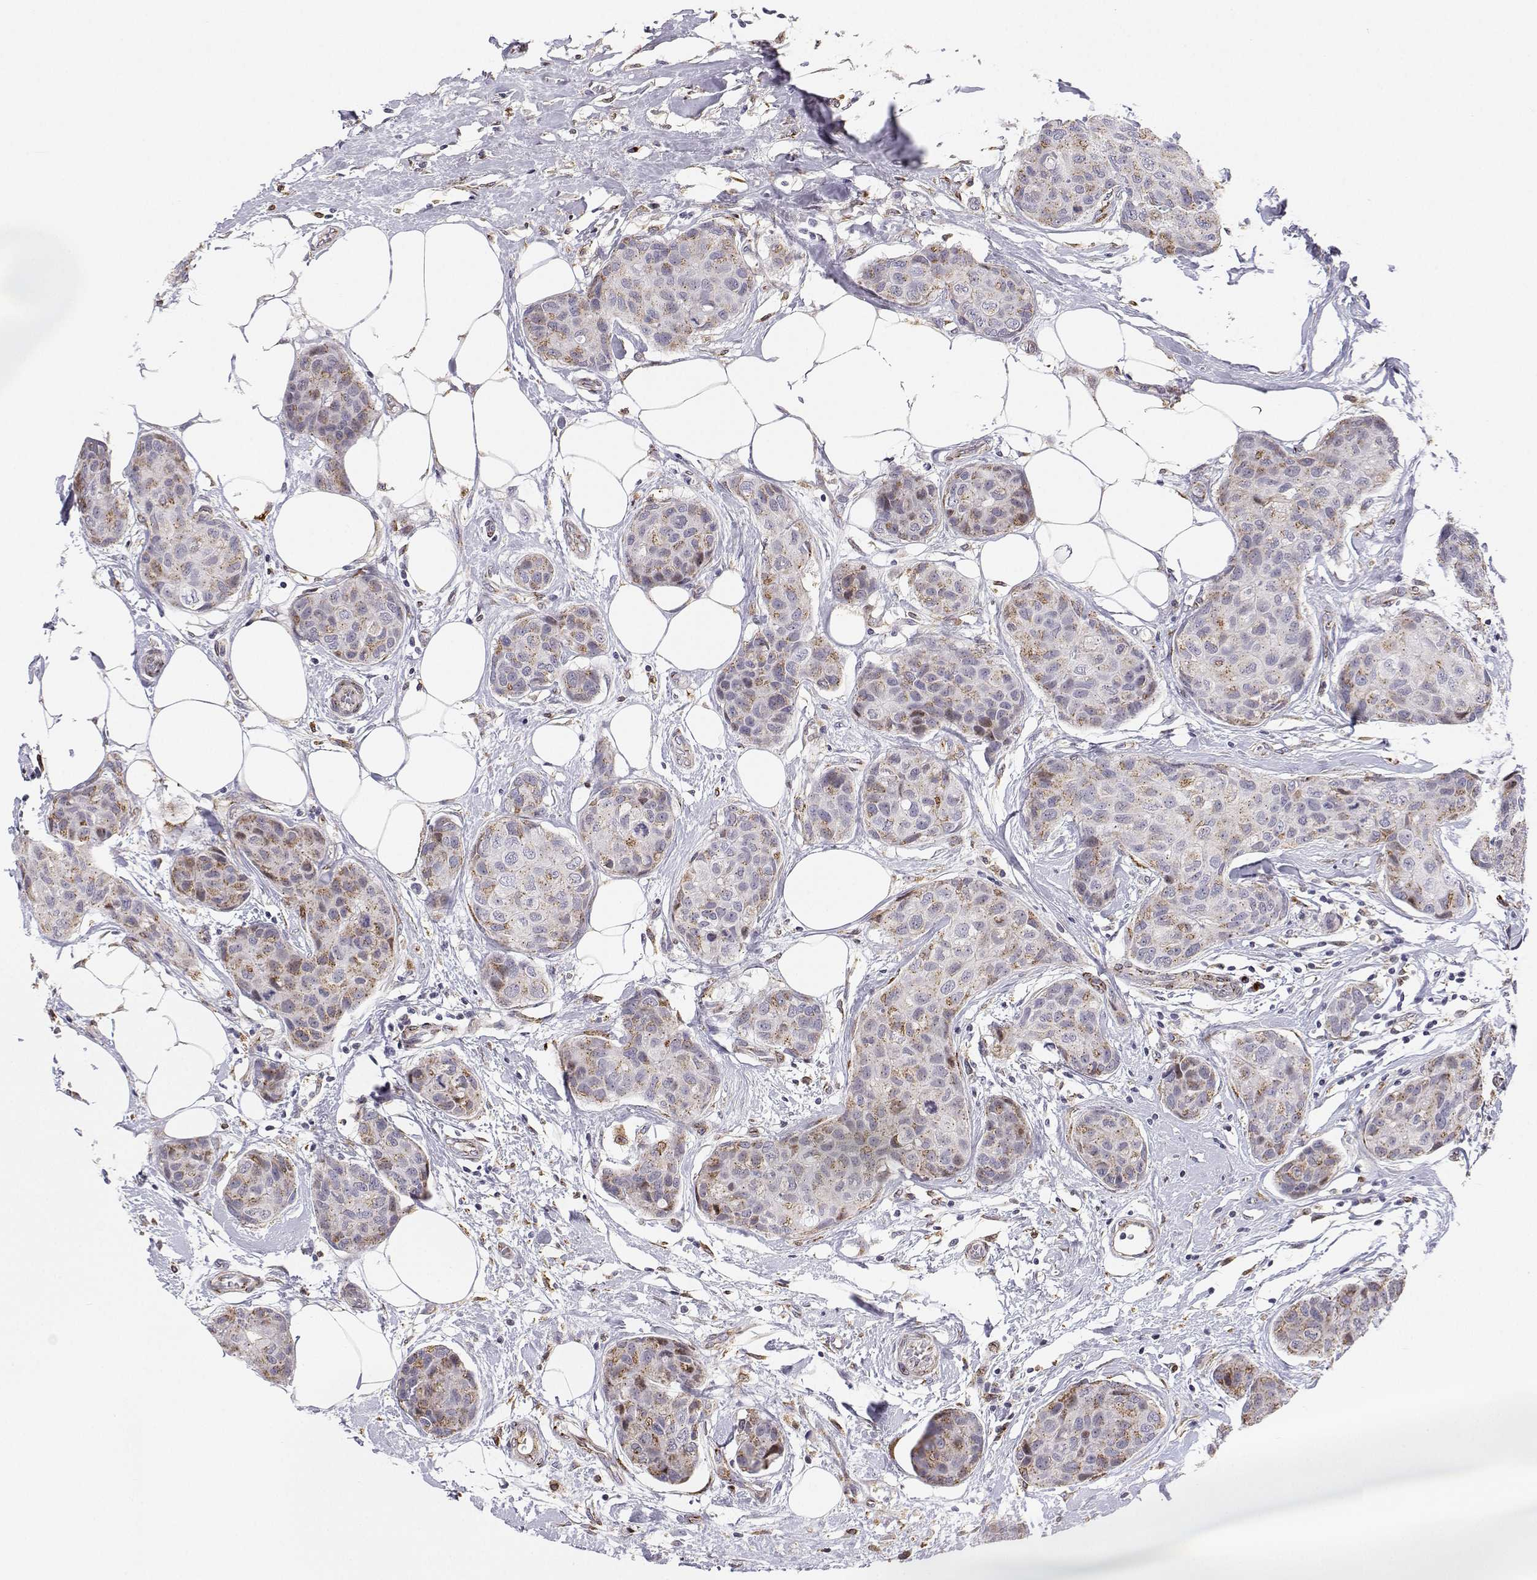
{"staining": {"intensity": "moderate", "quantity": "<25%", "location": "cytoplasmic/membranous"}, "tissue": "breast cancer", "cell_type": "Tumor cells", "image_type": "cancer", "snomed": [{"axis": "morphology", "description": "Duct carcinoma"}, {"axis": "topography", "description": "Breast"}], "caption": "There is low levels of moderate cytoplasmic/membranous staining in tumor cells of intraductal carcinoma (breast), as demonstrated by immunohistochemical staining (brown color).", "gene": "STARD13", "patient": {"sex": "female", "age": 80}}